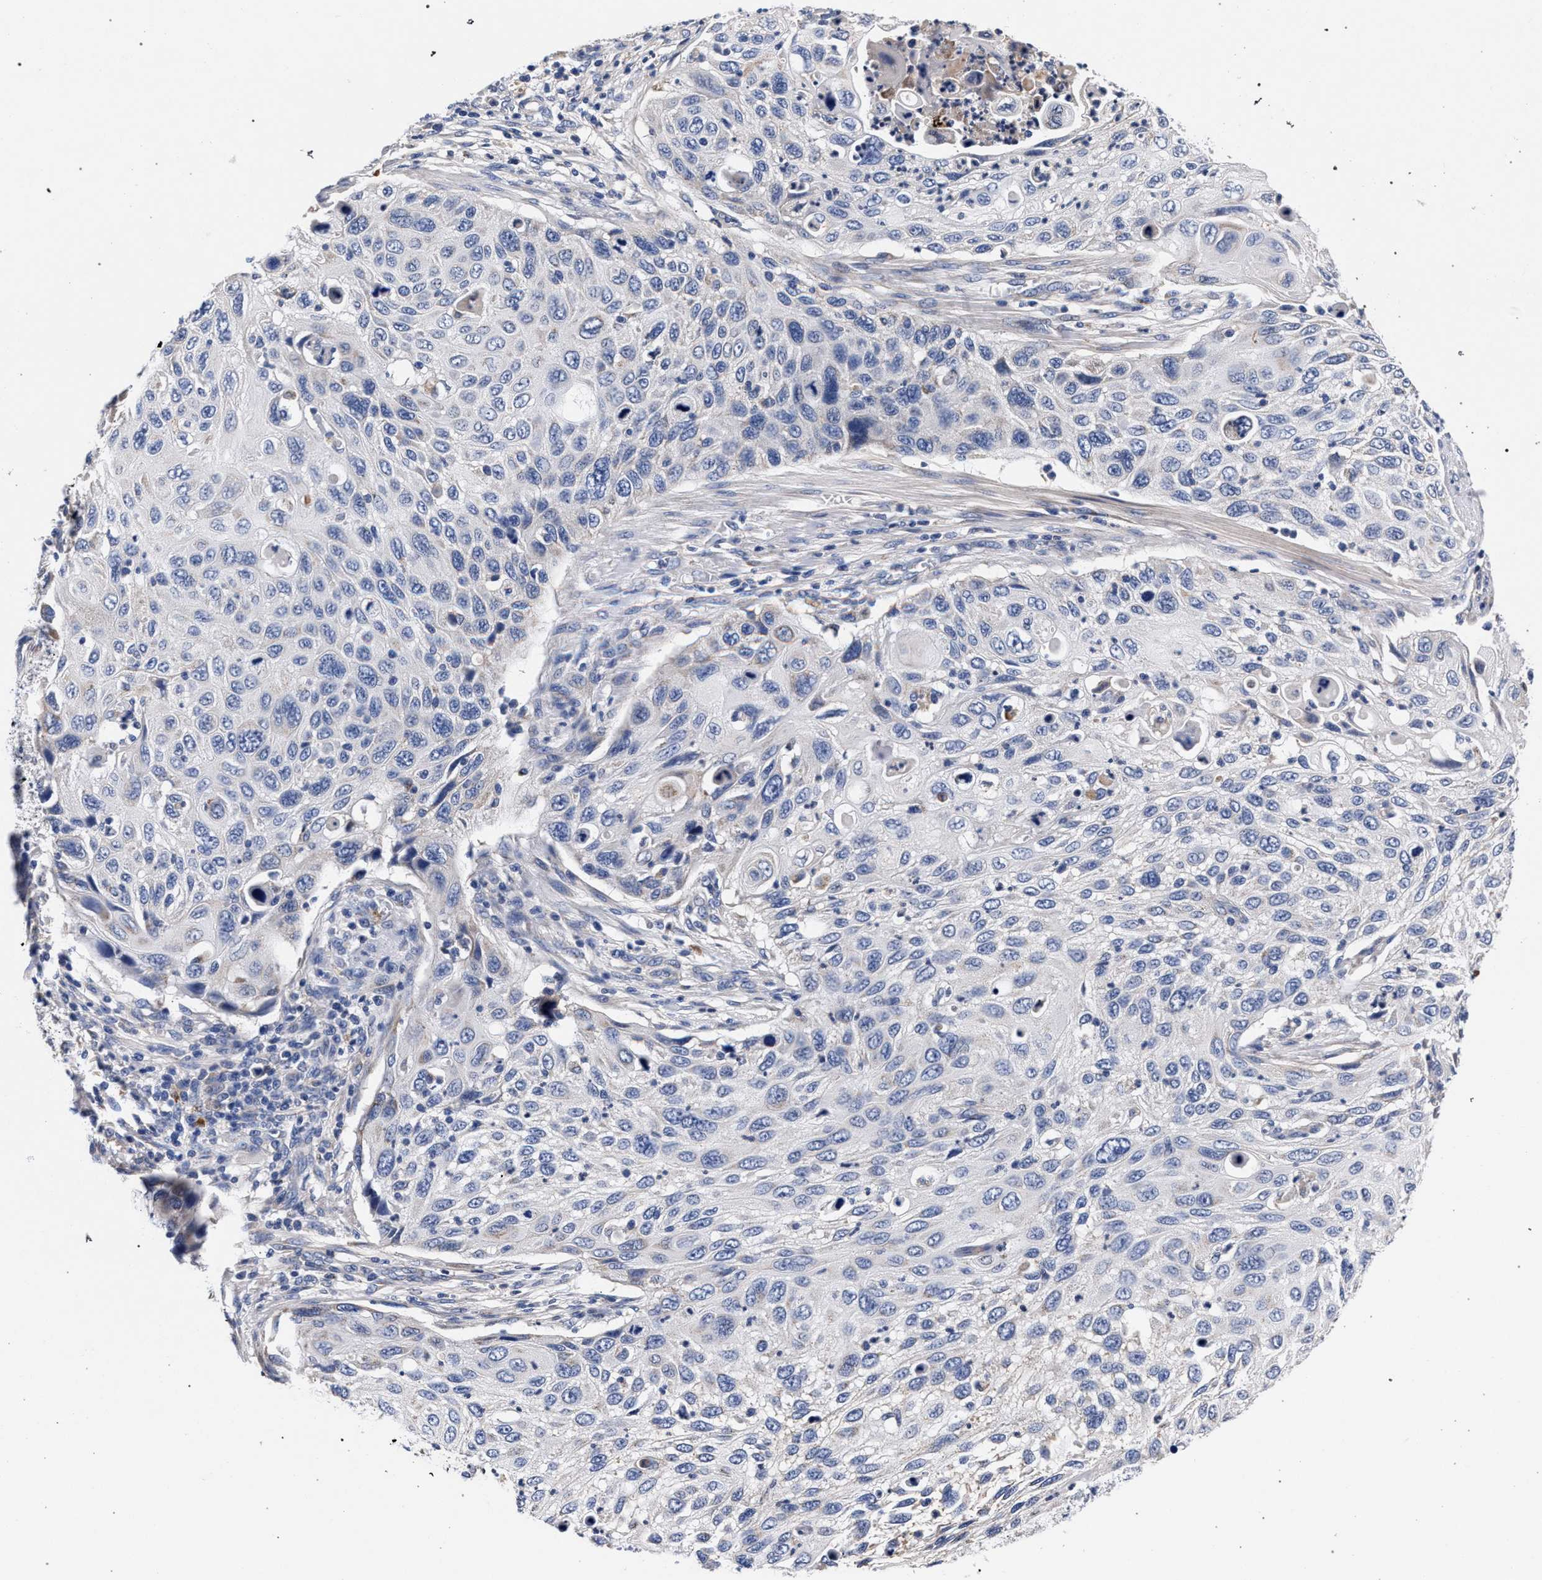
{"staining": {"intensity": "negative", "quantity": "none", "location": "none"}, "tissue": "cervical cancer", "cell_type": "Tumor cells", "image_type": "cancer", "snomed": [{"axis": "morphology", "description": "Squamous cell carcinoma, NOS"}, {"axis": "topography", "description": "Cervix"}], "caption": "High power microscopy histopathology image of an immunohistochemistry micrograph of cervical cancer (squamous cell carcinoma), revealing no significant positivity in tumor cells.", "gene": "ACOX1", "patient": {"sex": "female", "age": 70}}